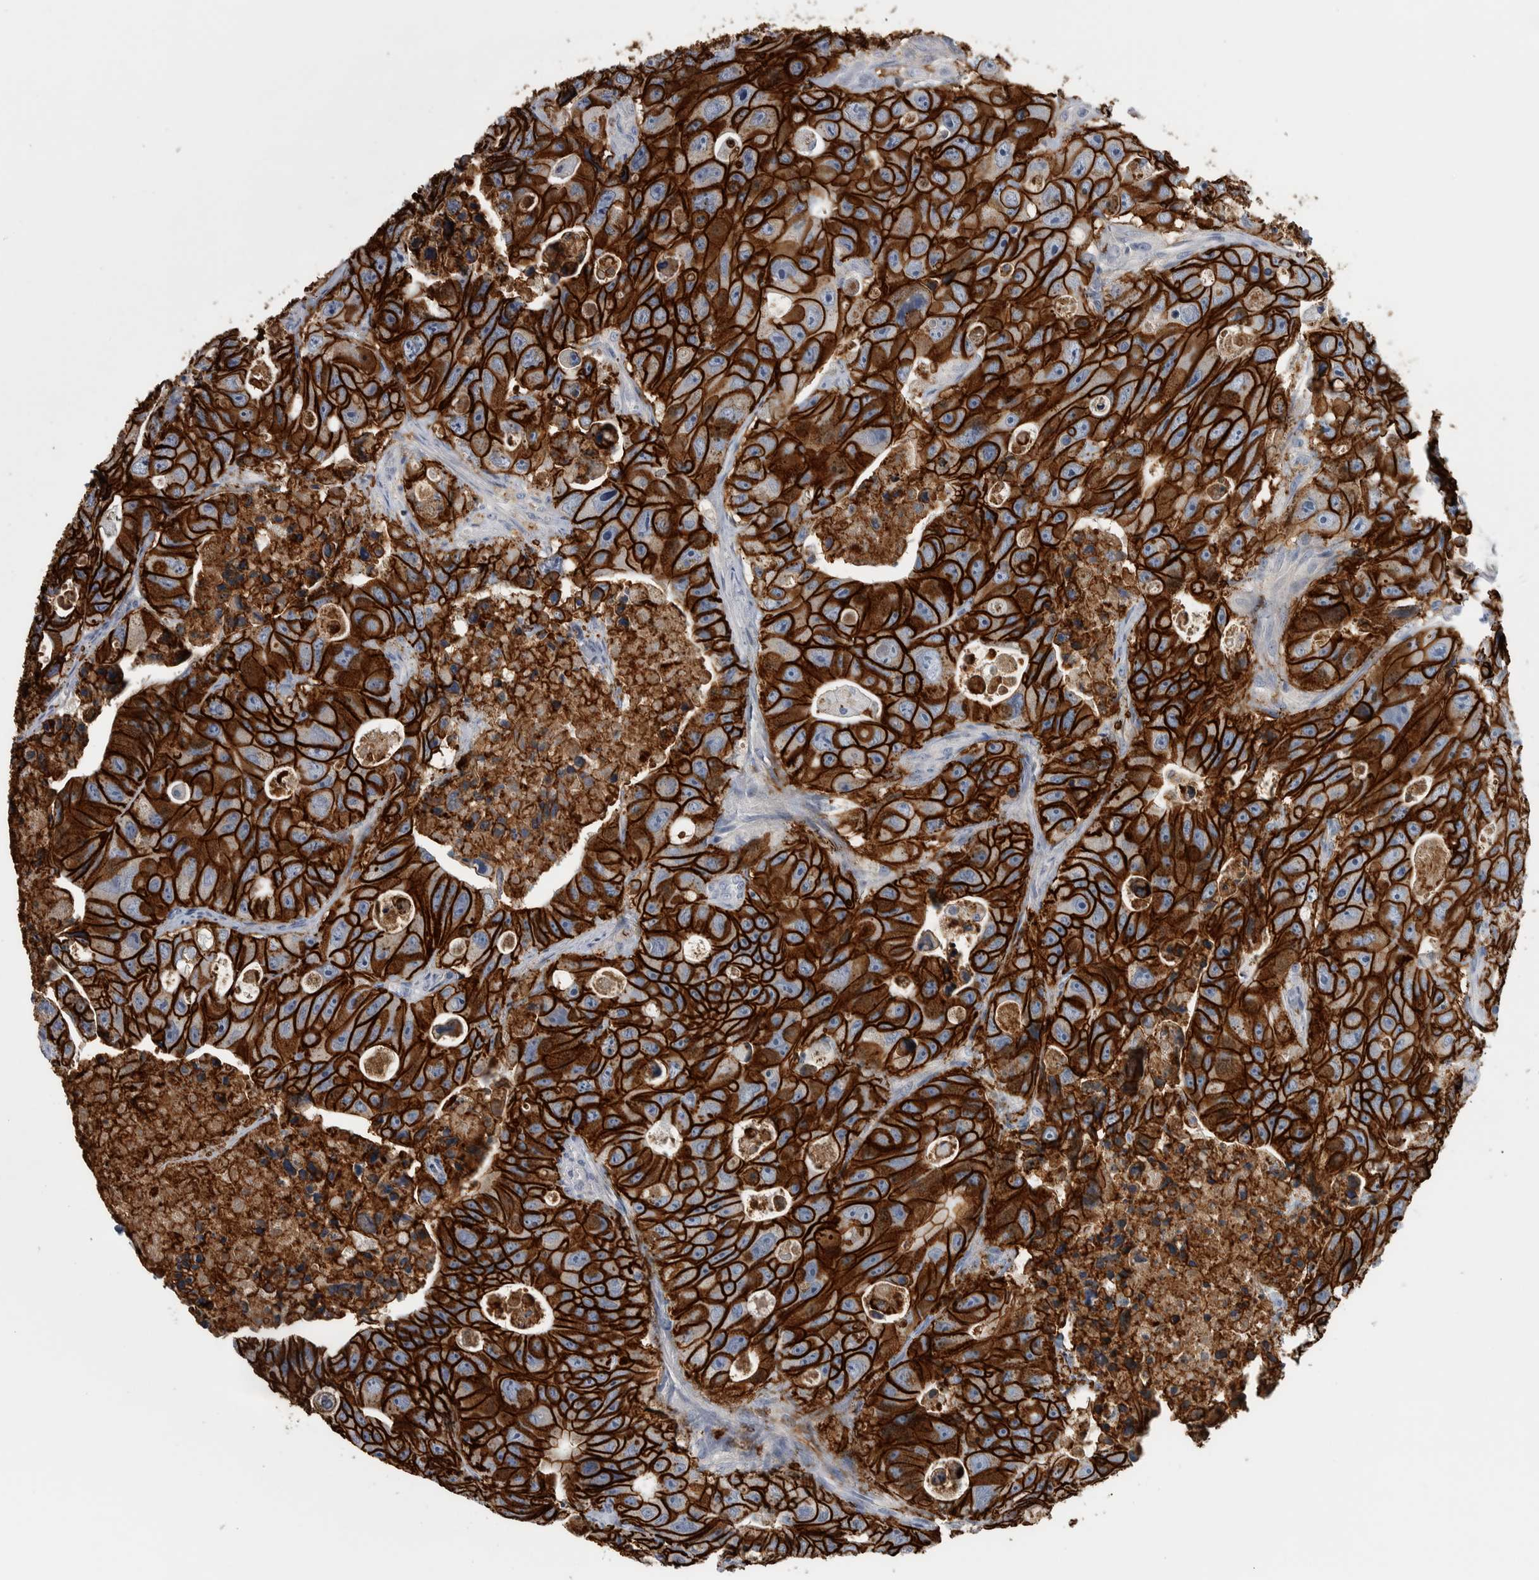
{"staining": {"intensity": "strong", "quantity": ">75%", "location": "cytoplasmic/membranous"}, "tissue": "colorectal cancer", "cell_type": "Tumor cells", "image_type": "cancer", "snomed": [{"axis": "morphology", "description": "Adenocarcinoma, NOS"}, {"axis": "topography", "description": "Colon"}], "caption": "Colorectal cancer was stained to show a protein in brown. There is high levels of strong cytoplasmic/membranous positivity in about >75% of tumor cells. The protein is stained brown, and the nuclei are stained in blue (DAB IHC with brightfield microscopy, high magnification).", "gene": "CDH17", "patient": {"sex": "female", "age": 46}}